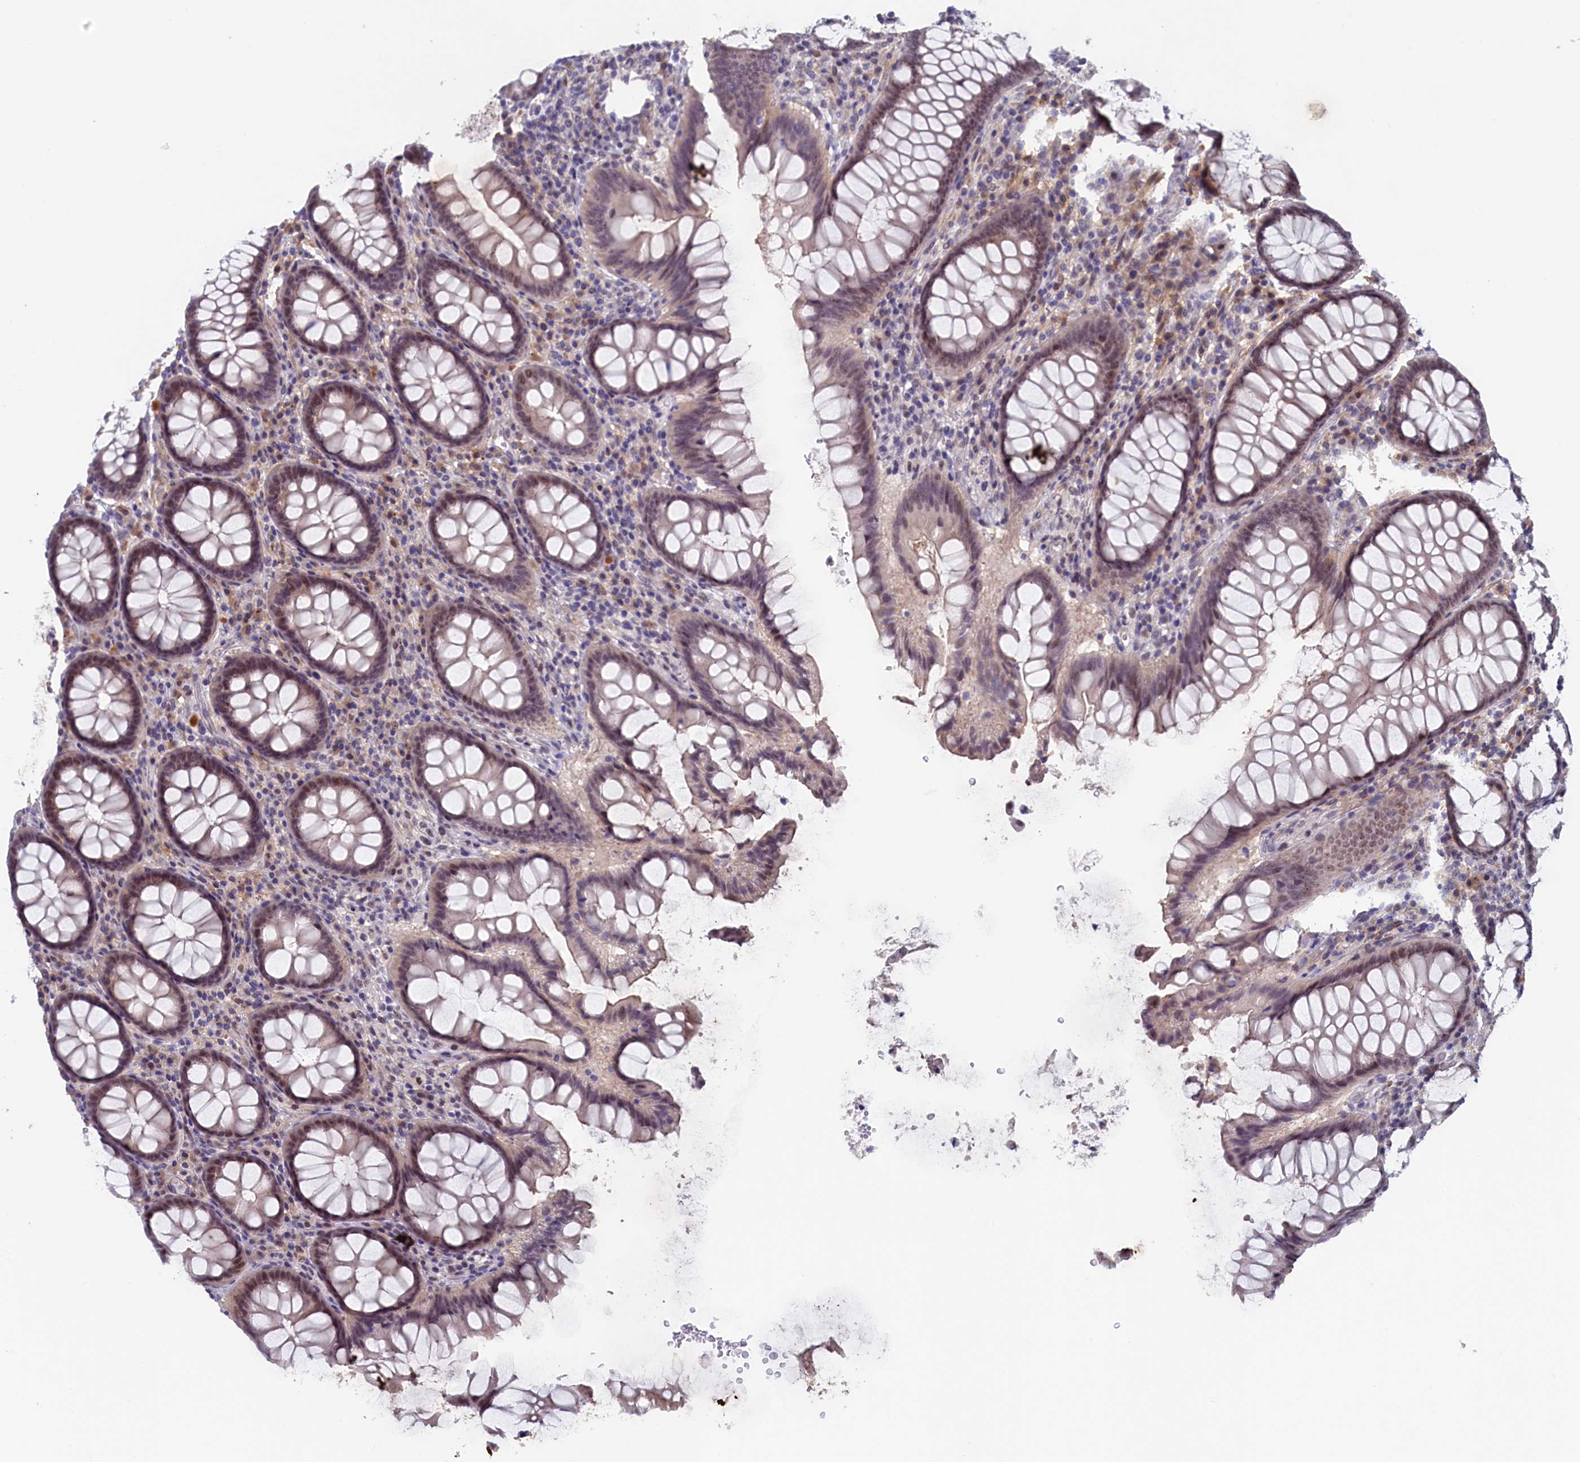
{"staining": {"intensity": "negative", "quantity": "none", "location": "none"}, "tissue": "colon", "cell_type": "Endothelial cells", "image_type": "normal", "snomed": [{"axis": "morphology", "description": "Normal tissue, NOS"}, {"axis": "topography", "description": "Colon"}], "caption": "The image demonstrates no significant expression in endothelial cells of colon.", "gene": "PACSIN3", "patient": {"sex": "female", "age": 79}}